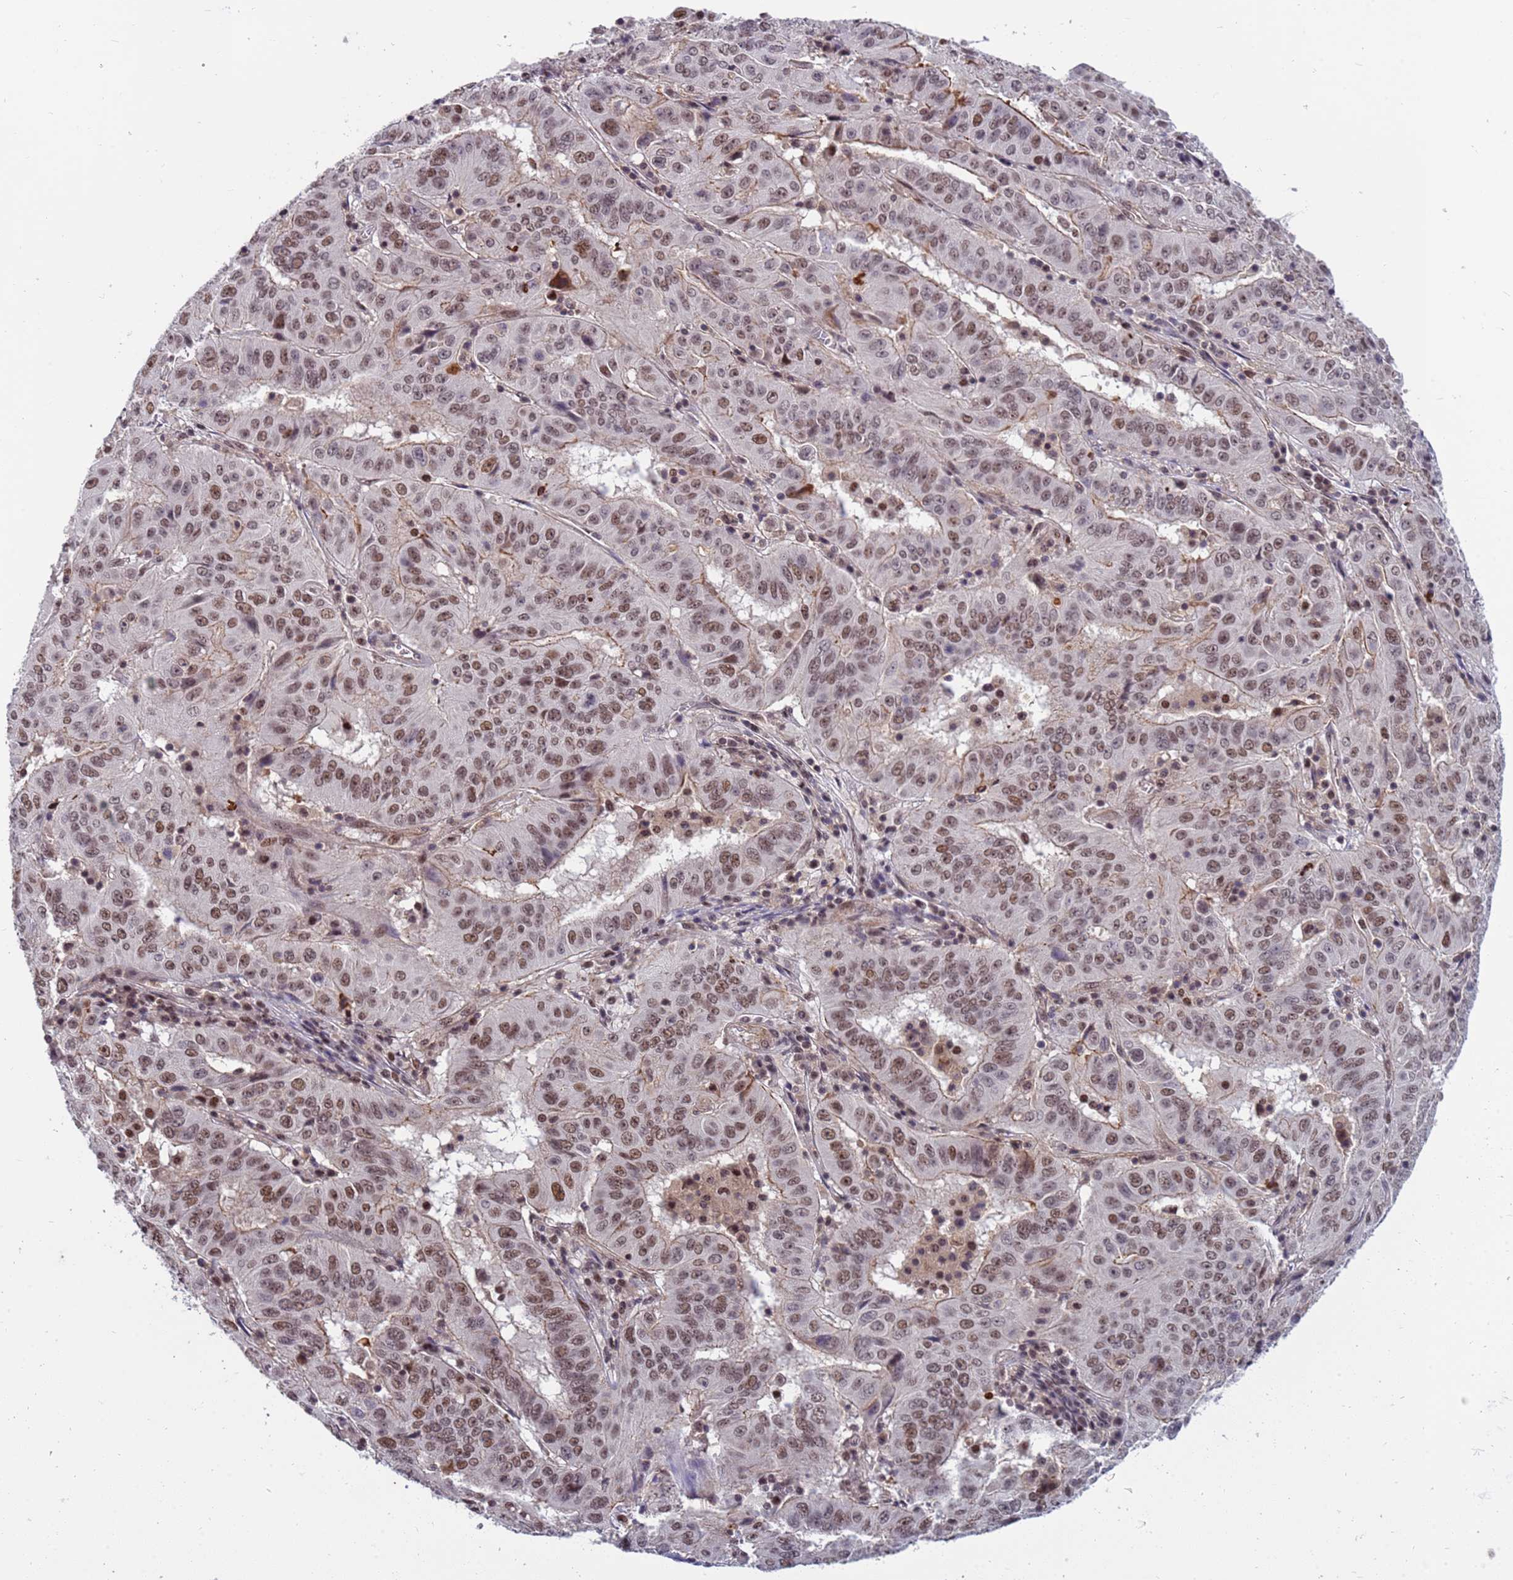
{"staining": {"intensity": "moderate", "quantity": ">75%", "location": "cytoplasmic/membranous,nuclear"}, "tissue": "pancreatic cancer", "cell_type": "Tumor cells", "image_type": "cancer", "snomed": [{"axis": "morphology", "description": "Adenocarcinoma, NOS"}, {"axis": "topography", "description": "Pancreas"}], "caption": "This micrograph exhibits adenocarcinoma (pancreatic) stained with IHC to label a protein in brown. The cytoplasmic/membranous and nuclear of tumor cells show moderate positivity for the protein. Nuclei are counter-stained blue.", "gene": "NSL1", "patient": {"sex": "male", "age": 63}}